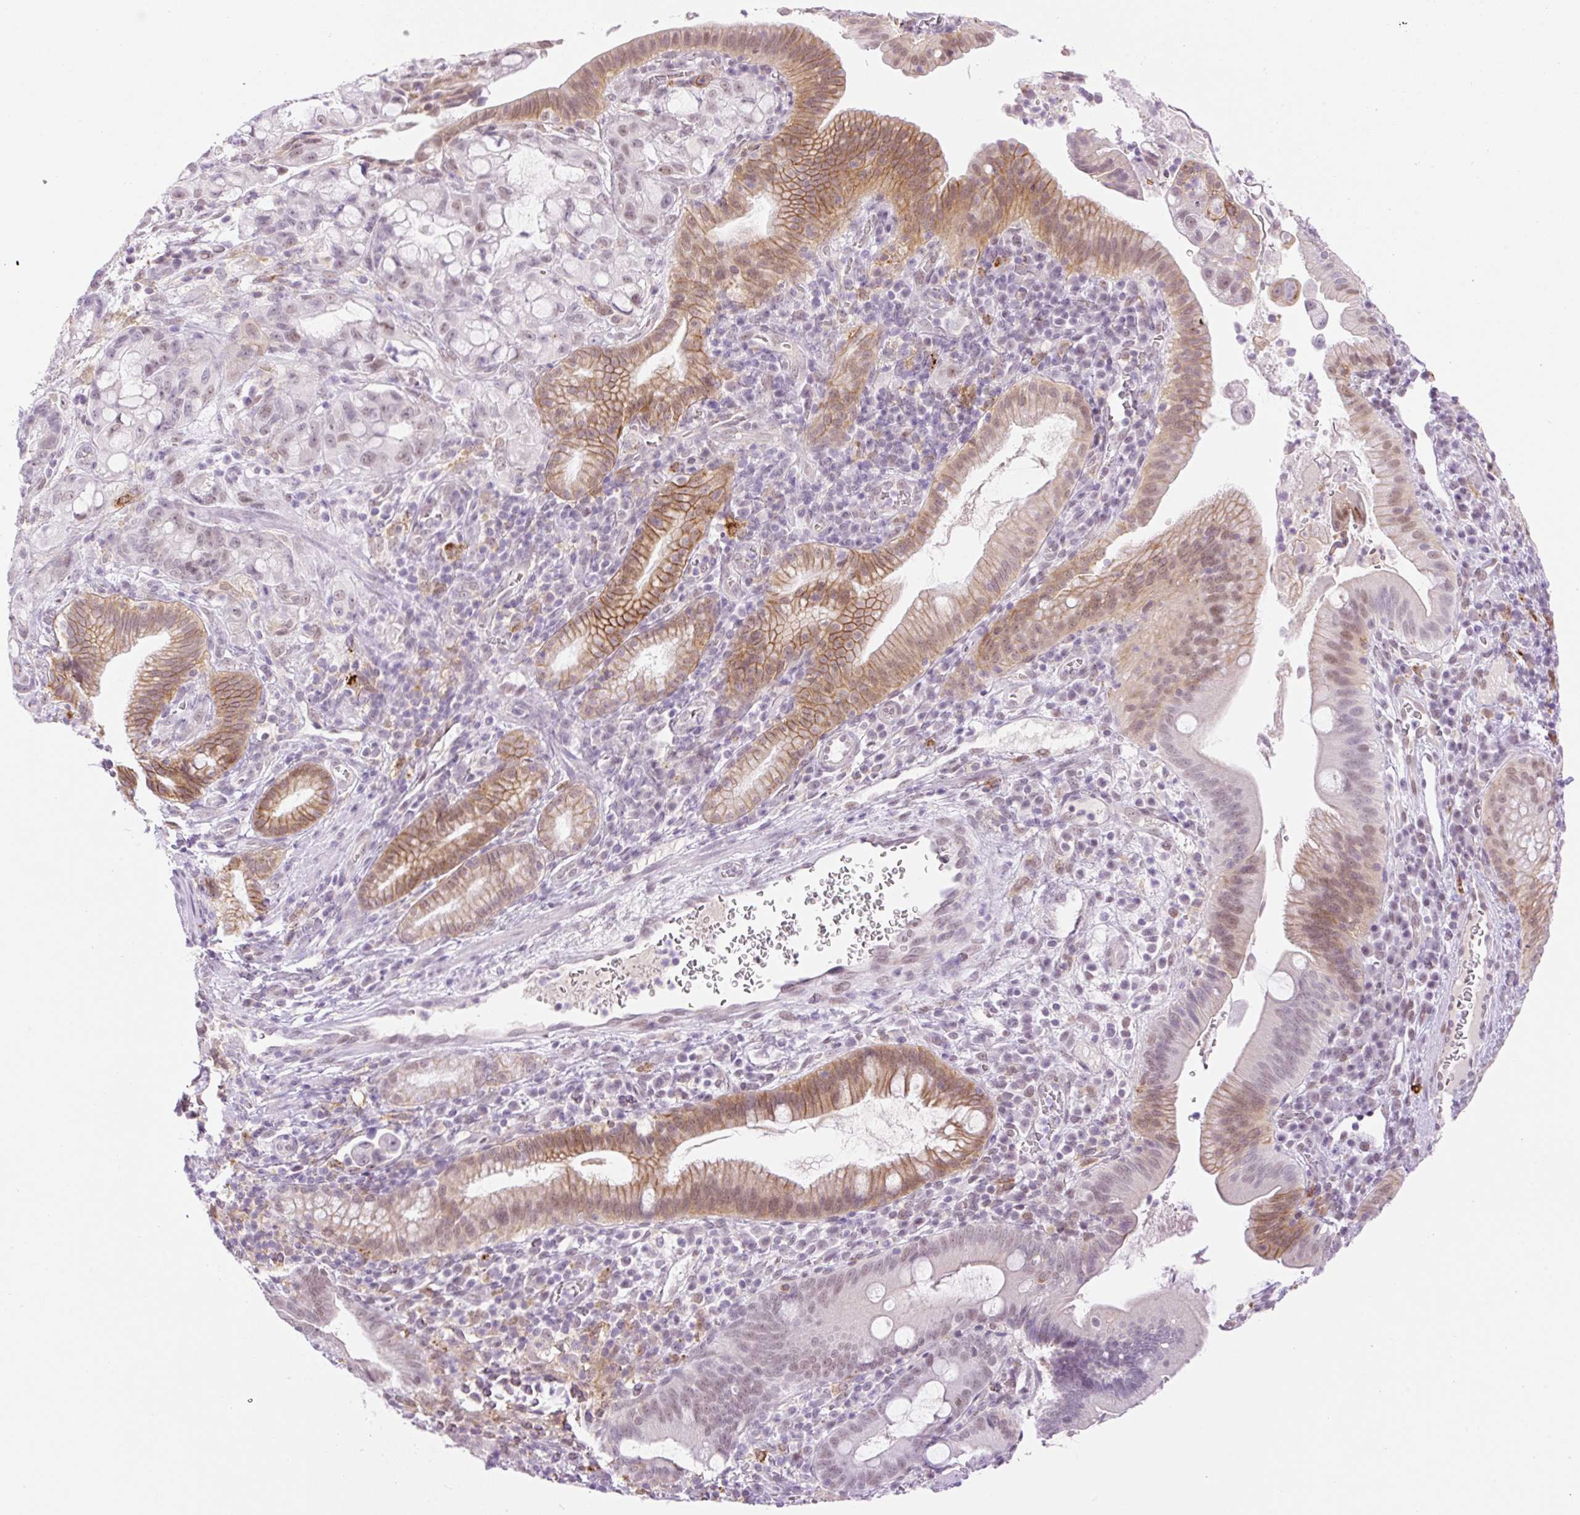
{"staining": {"intensity": "moderate", "quantity": "25%-75%", "location": "cytoplasmic/membranous,nuclear"}, "tissue": "pancreatic cancer", "cell_type": "Tumor cells", "image_type": "cancer", "snomed": [{"axis": "morphology", "description": "Adenocarcinoma, NOS"}, {"axis": "topography", "description": "Pancreas"}], "caption": "Immunohistochemical staining of pancreatic cancer demonstrates moderate cytoplasmic/membranous and nuclear protein staining in approximately 25%-75% of tumor cells.", "gene": "PALM3", "patient": {"sex": "male", "age": 68}}